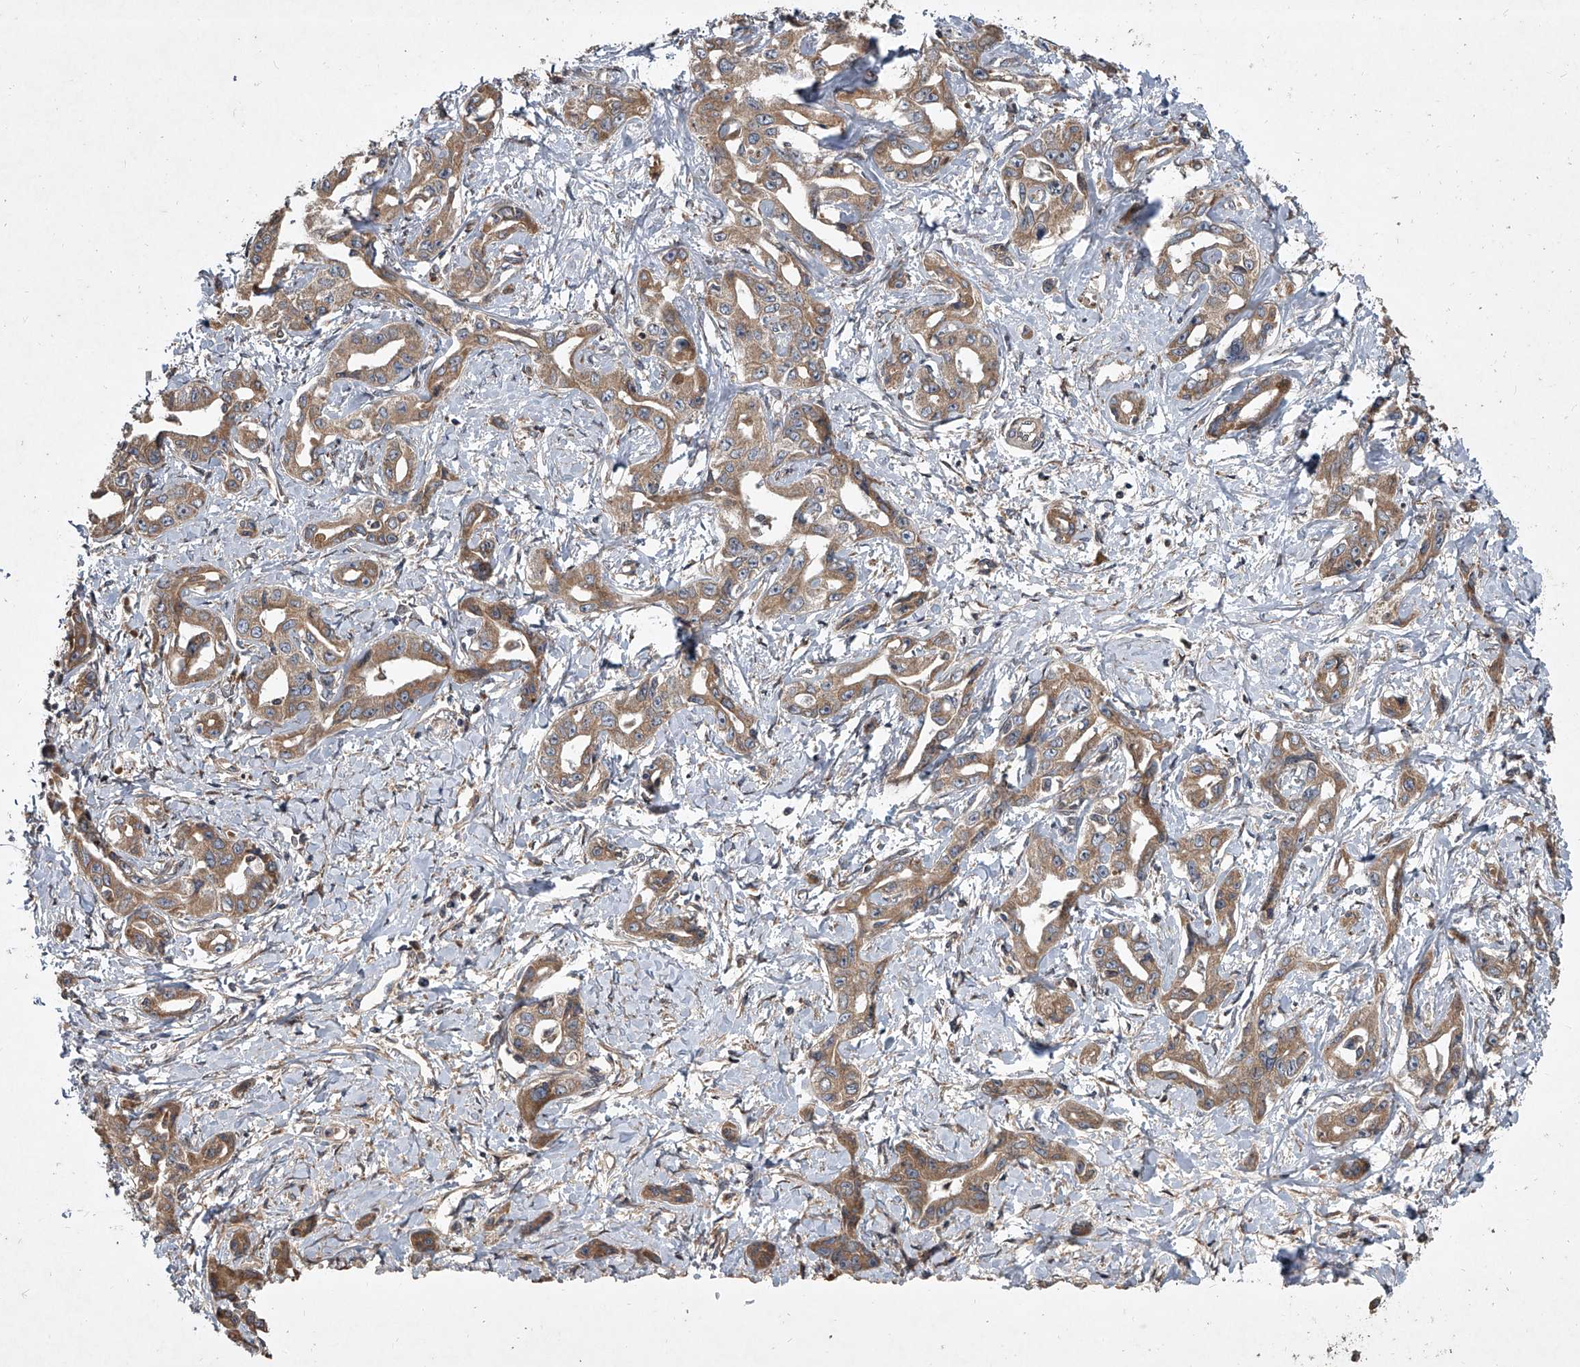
{"staining": {"intensity": "moderate", "quantity": ">75%", "location": "cytoplasmic/membranous"}, "tissue": "liver cancer", "cell_type": "Tumor cells", "image_type": "cancer", "snomed": [{"axis": "morphology", "description": "Cholangiocarcinoma"}, {"axis": "topography", "description": "Liver"}], "caption": "Liver cancer (cholangiocarcinoma) stained with DAB IHC shows medium levels of moderate cytoplasmic/membranous staining in approximately >75% of tumor cells.", "gene": "EVA1C", "patient": {"sex": "male", "age": 59}}